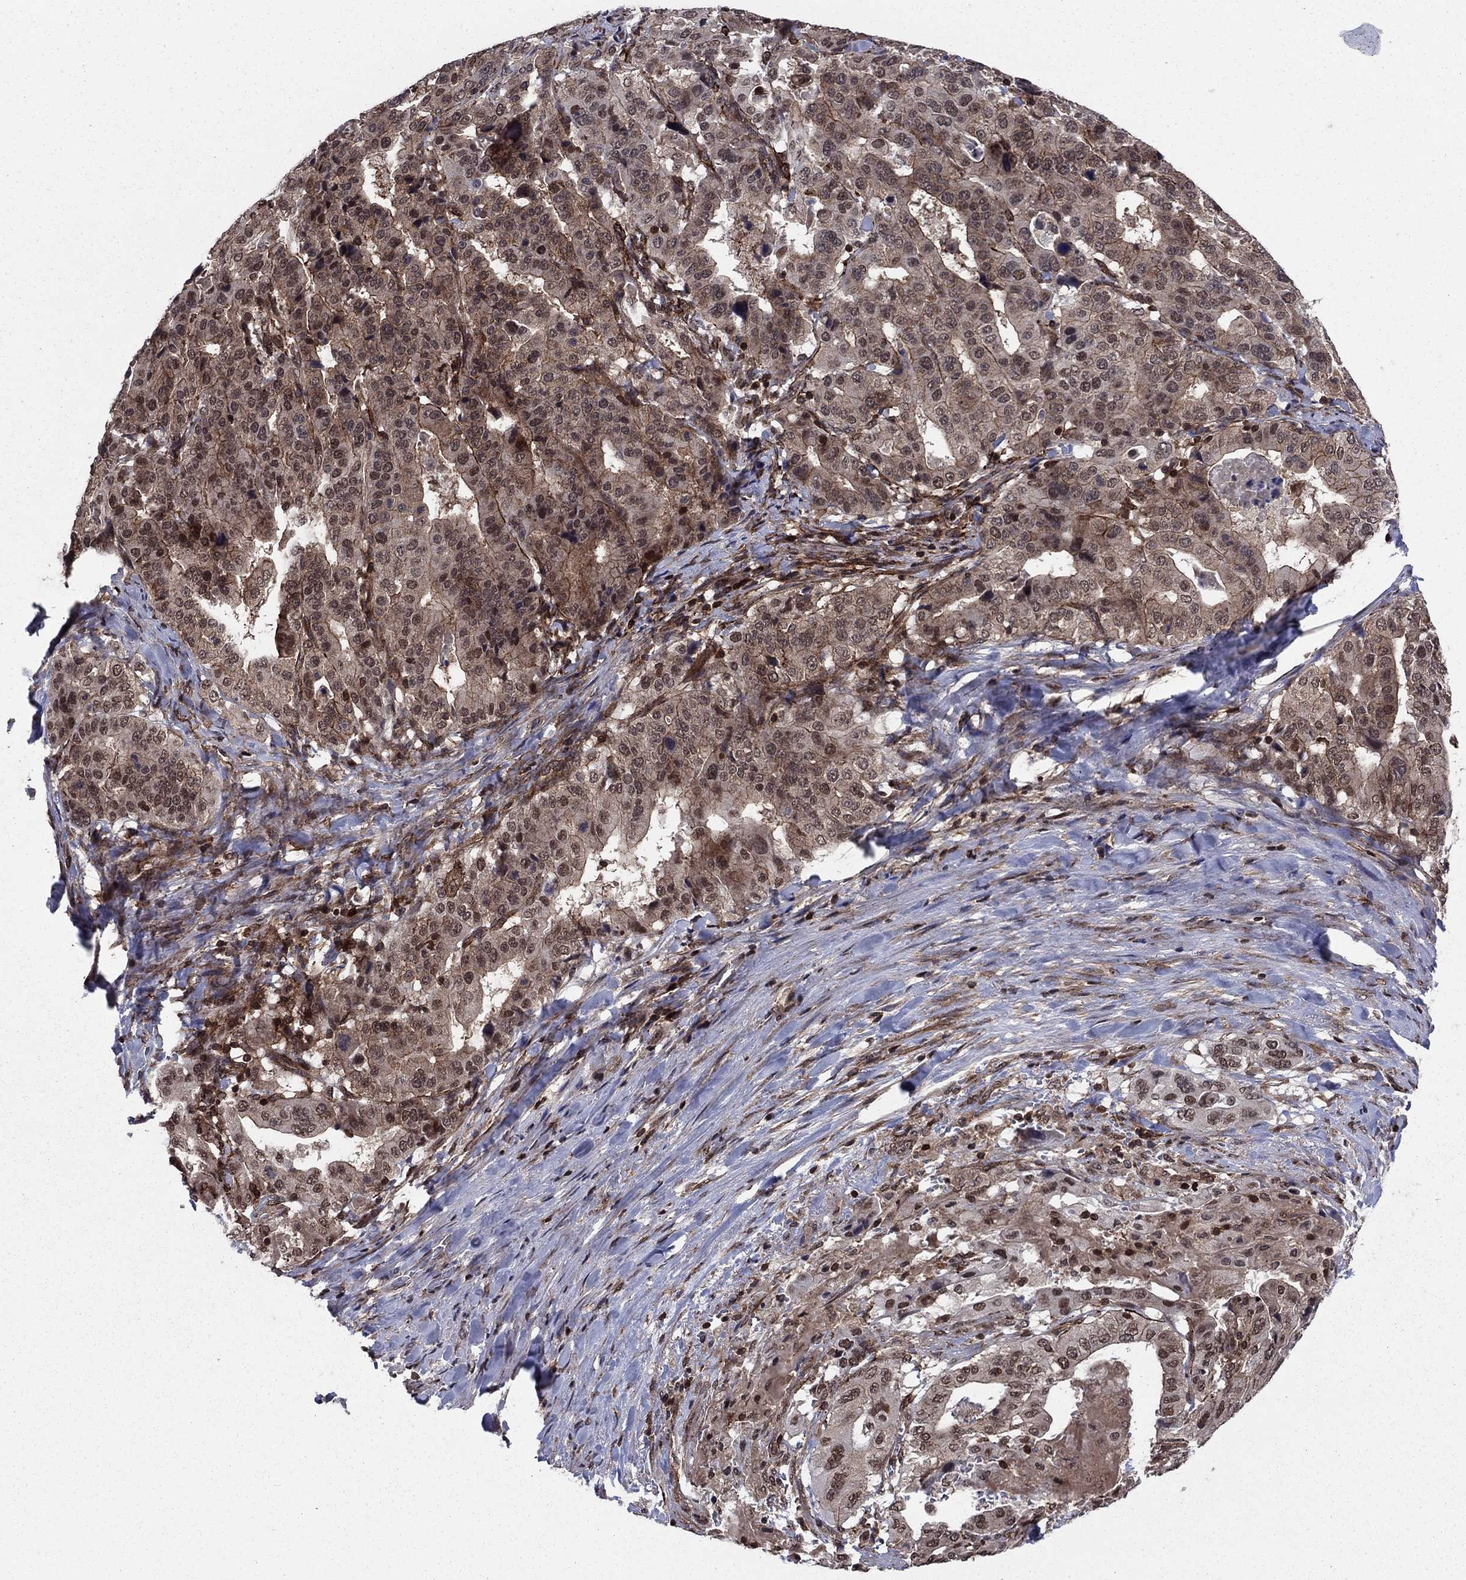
{"staining": {"intensity": "strong", "quantity": "<25%", "location": "cytoplasmic/membranous,nuclear"}, "tissue": "stomach cancer", "cell_type": "Tumor cells", "image_type": "cancer", "snomed": [{"axis": "morphology", "description": "Adenocarcinoma, NOS"}, {"axis": "topography", "description": "Stomach"}], "caption": "Immunohistochemistry (DAB) staining of stomach cancer displays strong cytoplasmic/membranous and nuclear protein staining in about <25% of tumor cells.", "gene": "SSX2IP", "patient": {"sex": "male", "age": 48}}